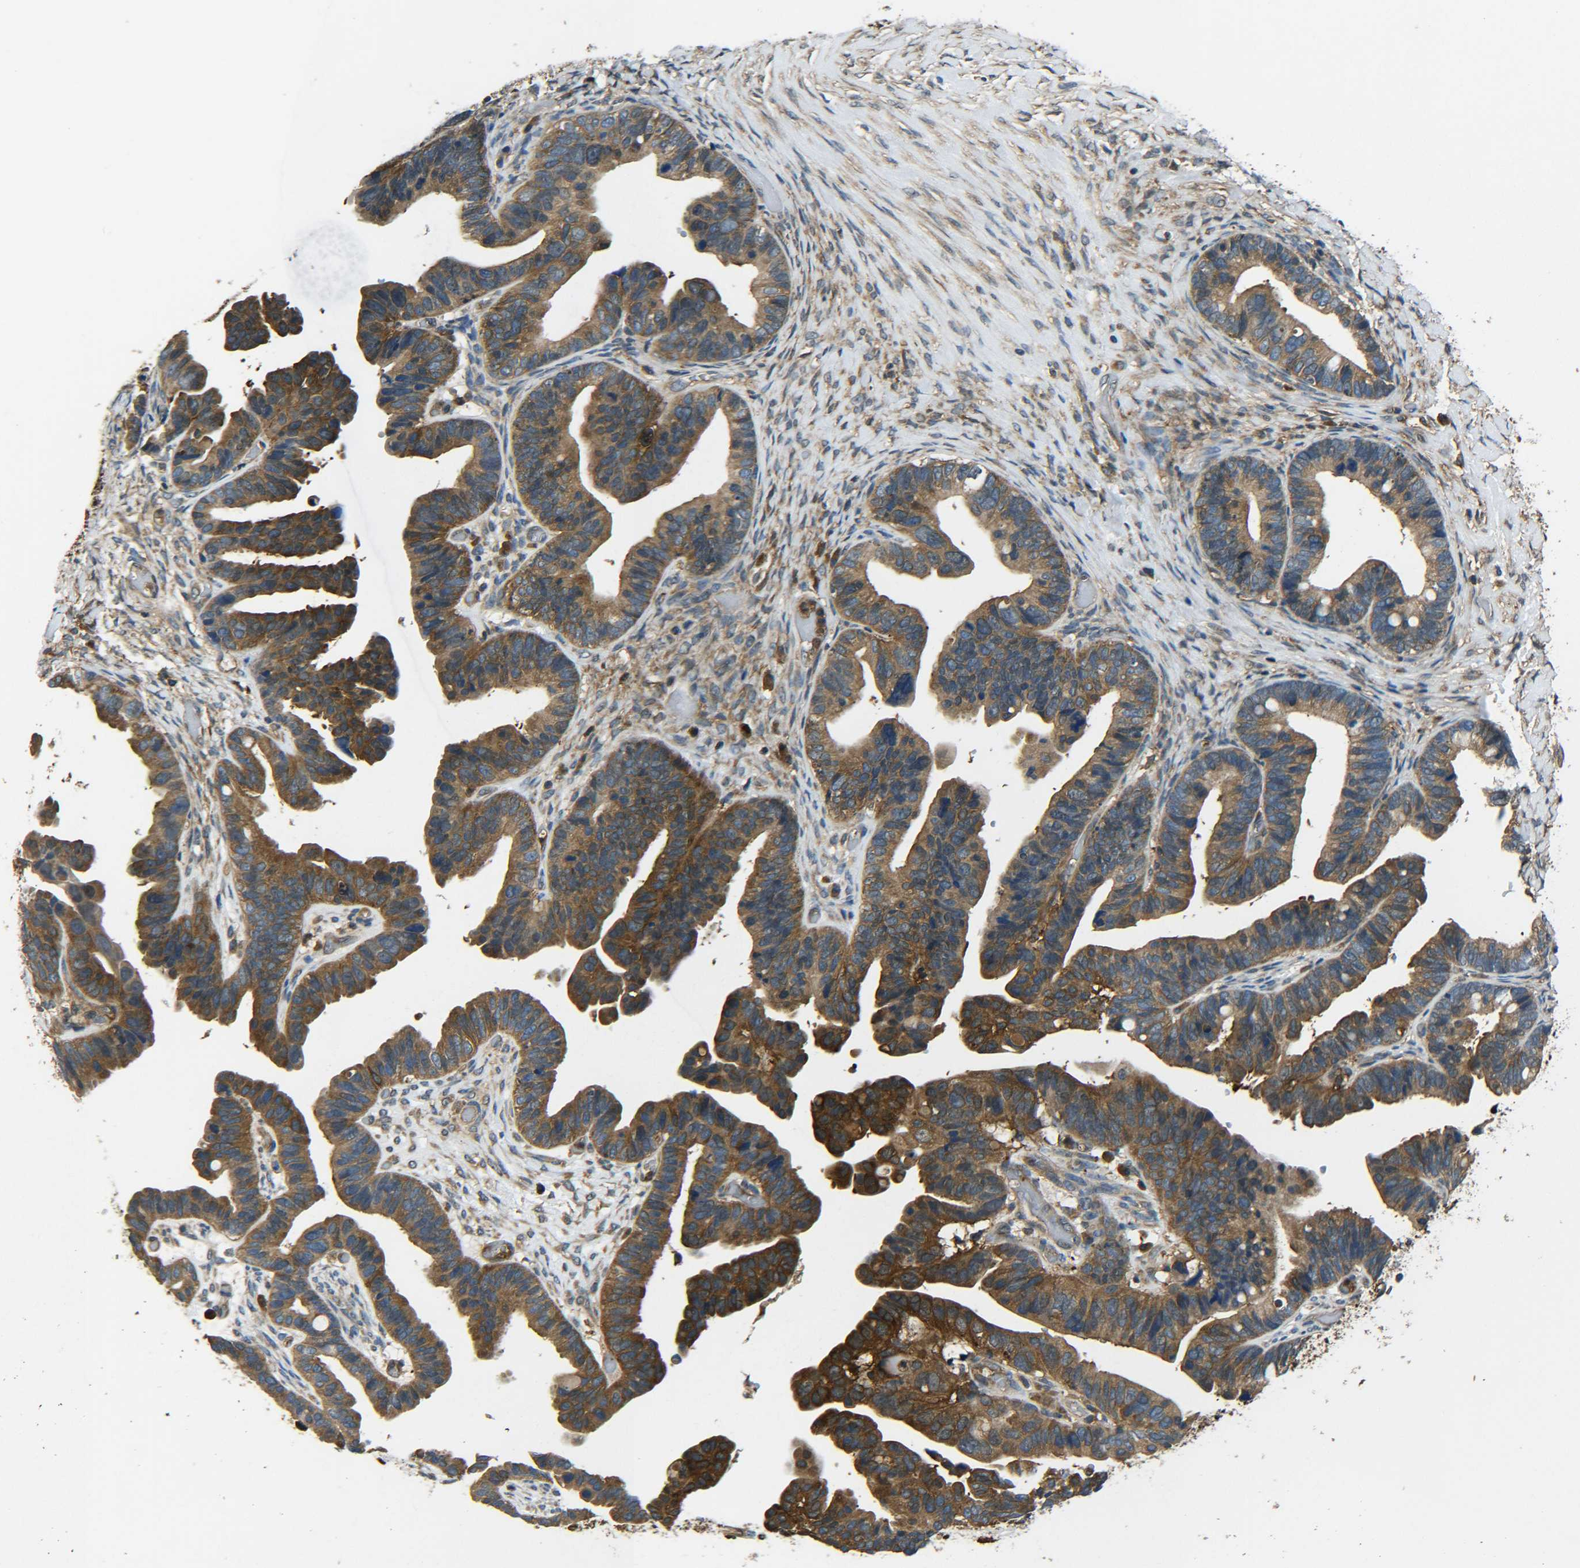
{"staining": {"intensity": "moderate", "quantity": ">75%", "location": "cytoplasmic/membranous"}, "tissue": "ovarian cancer", "cell_type": "Tumor cells", "image_type": "cancer", "snomed": [{"axis": "morphology", "description": "Cystadenocarcinoma, serous, NOS"}, {"axis": "topography", "description": "Ovary"}], "caption": "Moderate cytoplasmic/membranous protein positivity is seen in approximately >75% of tumor cells in ovarian serous cystadenocarcinoma.", "gene": "PREB", "patient": {"sex": "female", "age": 56}}